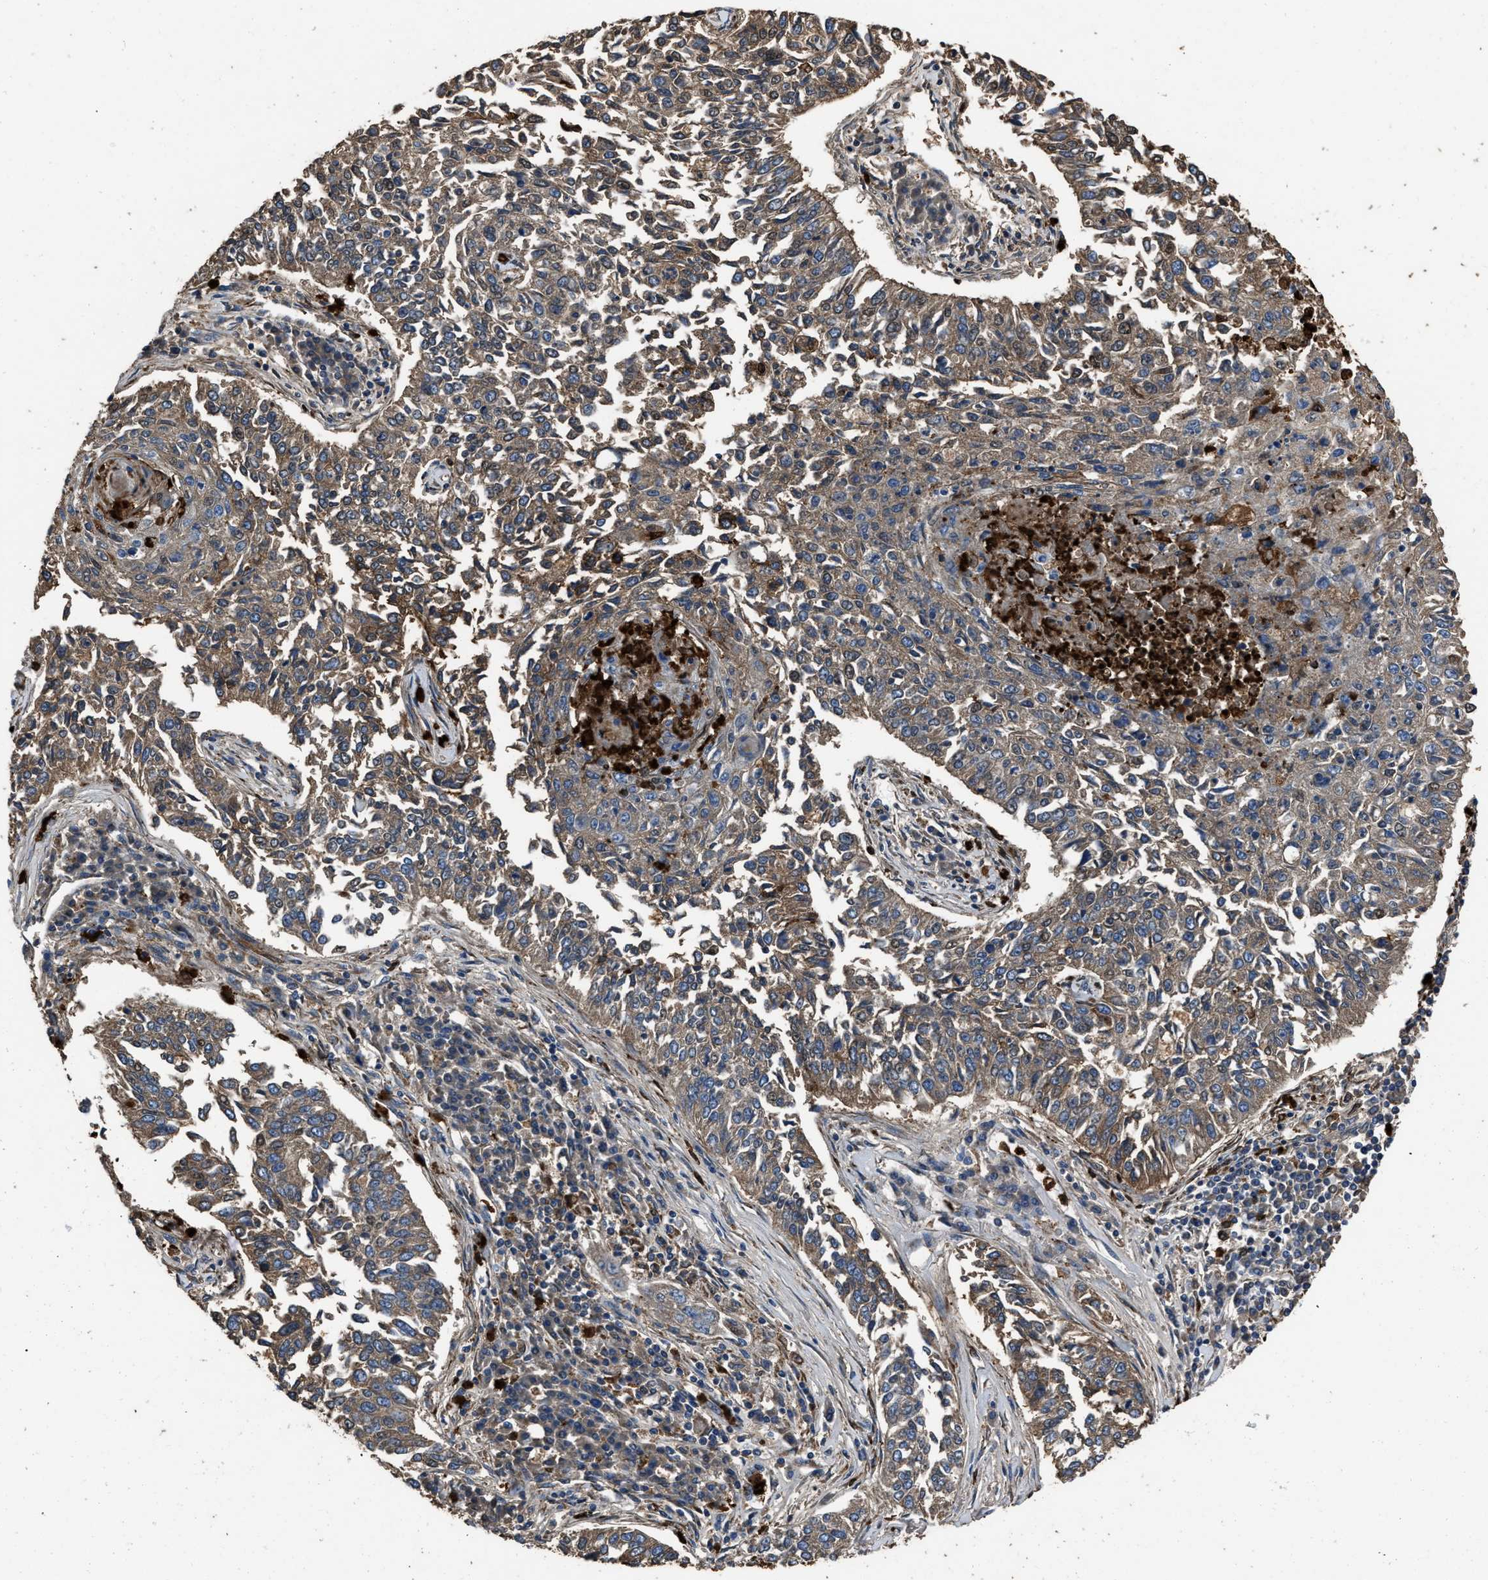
{"staining": {"intensity": "moderate", "quantity": ">75%", "location": "cytoplasmic/membranous"}, "tissue": "lung cancer", "cell_type": "Tumor cells", "image_type": "cancer", "snomed": [{"axis": "morphology", "description": "Normal tissue, NOS"}, {"axis": "morphology", "description": "Squamous cell carcinoma, NOS"}, {"axis": "topography", "description": "Cartilage tissue"}, {"axis": "topography", "description": "Bronchus"}, {"axis": "topography", "description": "Lung"}], "caption": "Lung squamous cell carcinoma tissue exhibits moderate cytoplasmic/membranous expression in approximately >75% of tumor cells (Stains: DAB in brown, nuclei in blue, Microscopy: brightfield microscopy at high magnification).", "gene": "ANGPT1", "patient": {"sex": "female", "age": 49}}